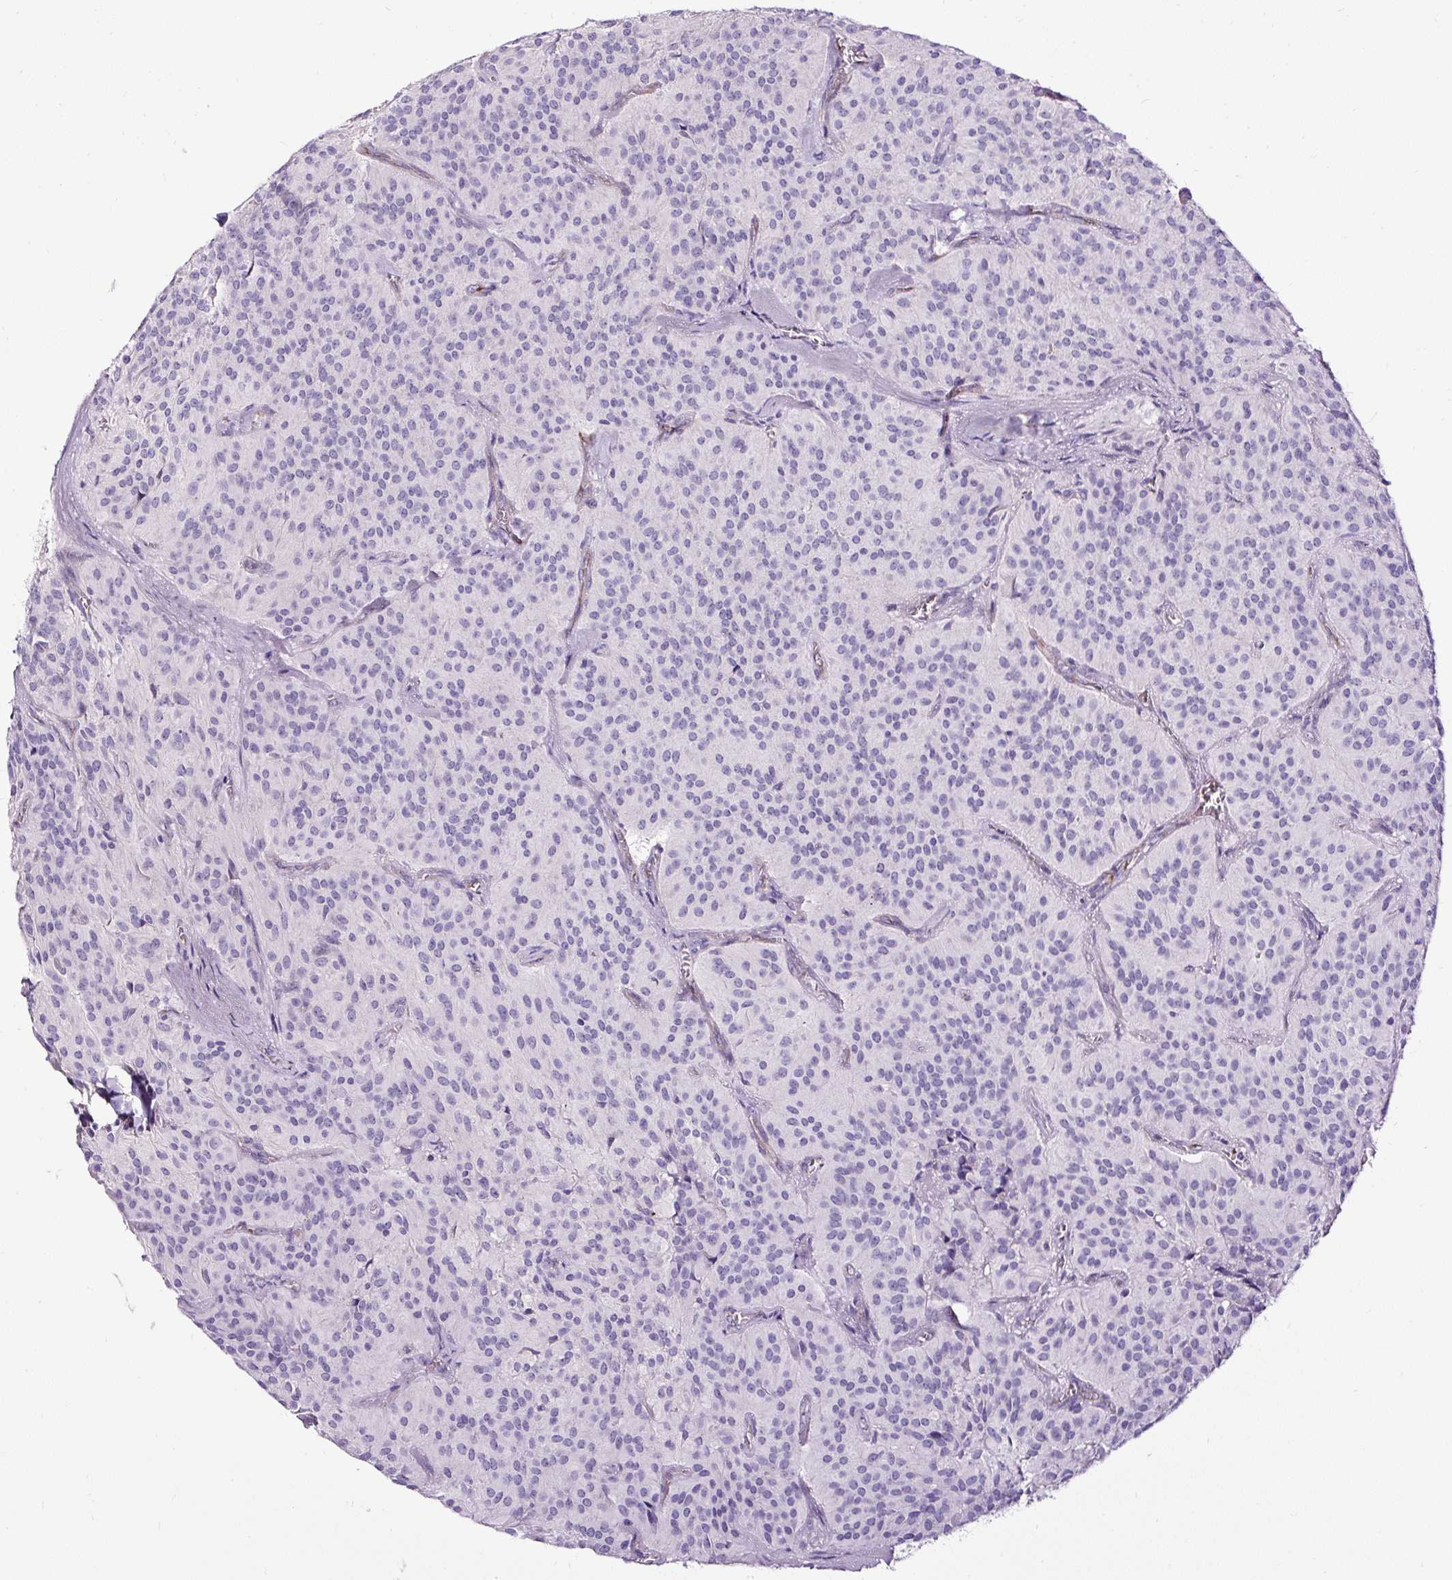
{"staining": {"intensity": "negative", "quantity": "none", "location": "none"}, "tissue": "glioma", "cell_type": "Tumor cells", "image_type": "cancer", "snomed": [{"axis": "morphology", "description": "Glioma, malignant, Low grade"}, {"axis": "topography", "description": "Brain"}], "caption": "DAB (3,3'-diaminobenzidine) immunohistochemical staining of malignant low-grade glioma displays no significant expression in tumor cells.", "gene": "SLC7A8", "patient": {"sex": "male", "age": 42}}